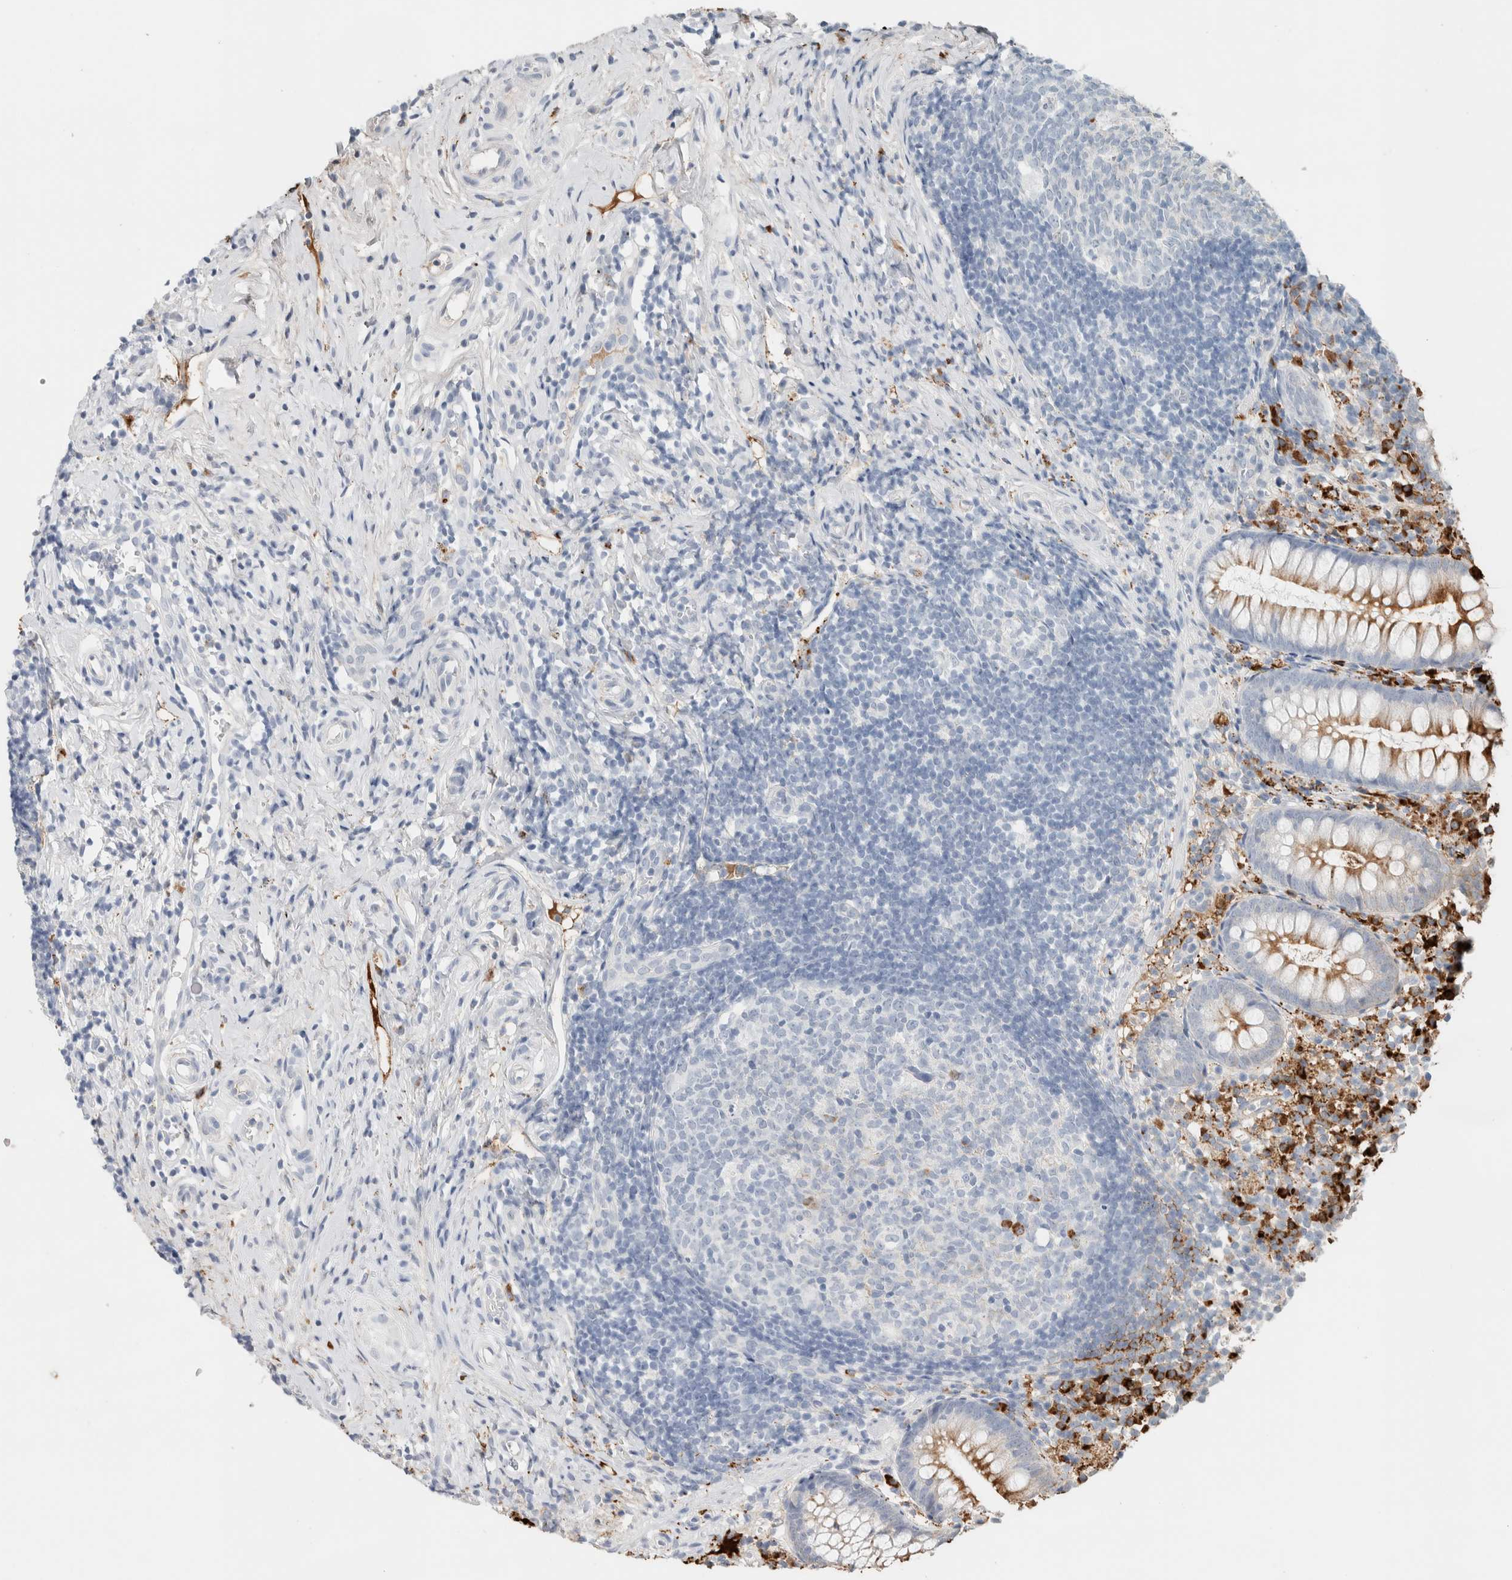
{"staining": {"intensity": "moderate", "quantity": "25%-75%", "location": "cytoplasmic/membranous"}, "tissue": "appendix", "cell_type": "Glandular cells", "image_type": "normal", "snomed": [{"axis": "morphology", "description": "Normal tissue, NOS"}, {"axis": "topography", "description": "Appendix"}], "caption": "Glandular cells display moderate cytoplasmic/membranous positivity in approximately 25%-75% of cells in benign appendix. (Stains: DAB in brown, nuclei in blue, Microscopy: brightfield microscopy at high magnification).", "gene": "IL6", "patient": {"sex": "female", "age": 20}}